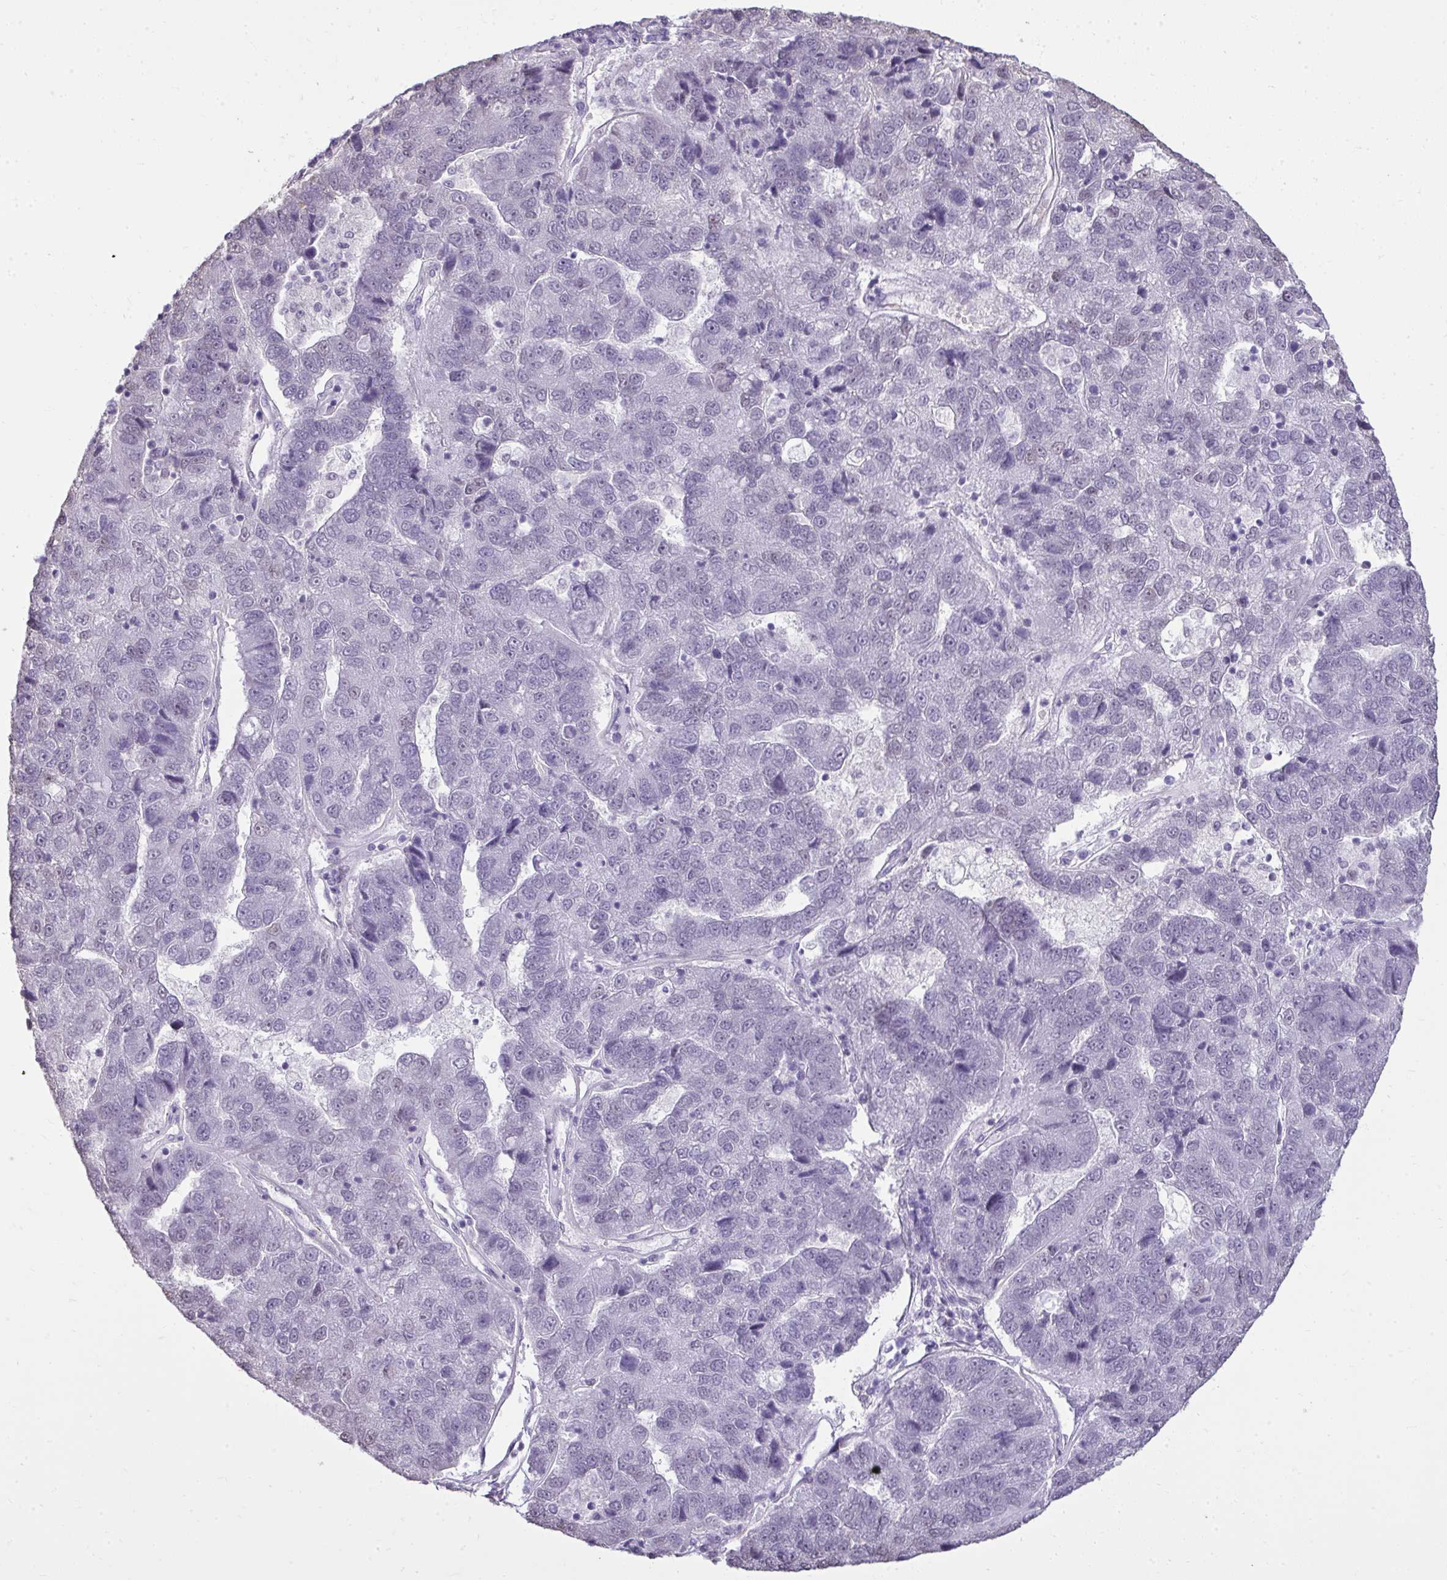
{"staining": {"intensity": "negative", "quantity": "none", "location": "none"}, "tissue": "pancreatic cancer", "cell_type": "Tumor cells", "image_type": "cancer", "snomed": [{"axis": "morphology", "description": "Adenocarcinoma, NOS"}, {"axis": "topography", "description": "Pancreas"}], "caption": "Tumor cells show no significant protein staining in pancreatic cancer.", "gene": "NPPA", "patient": {"sex": "female", "age": 61}}